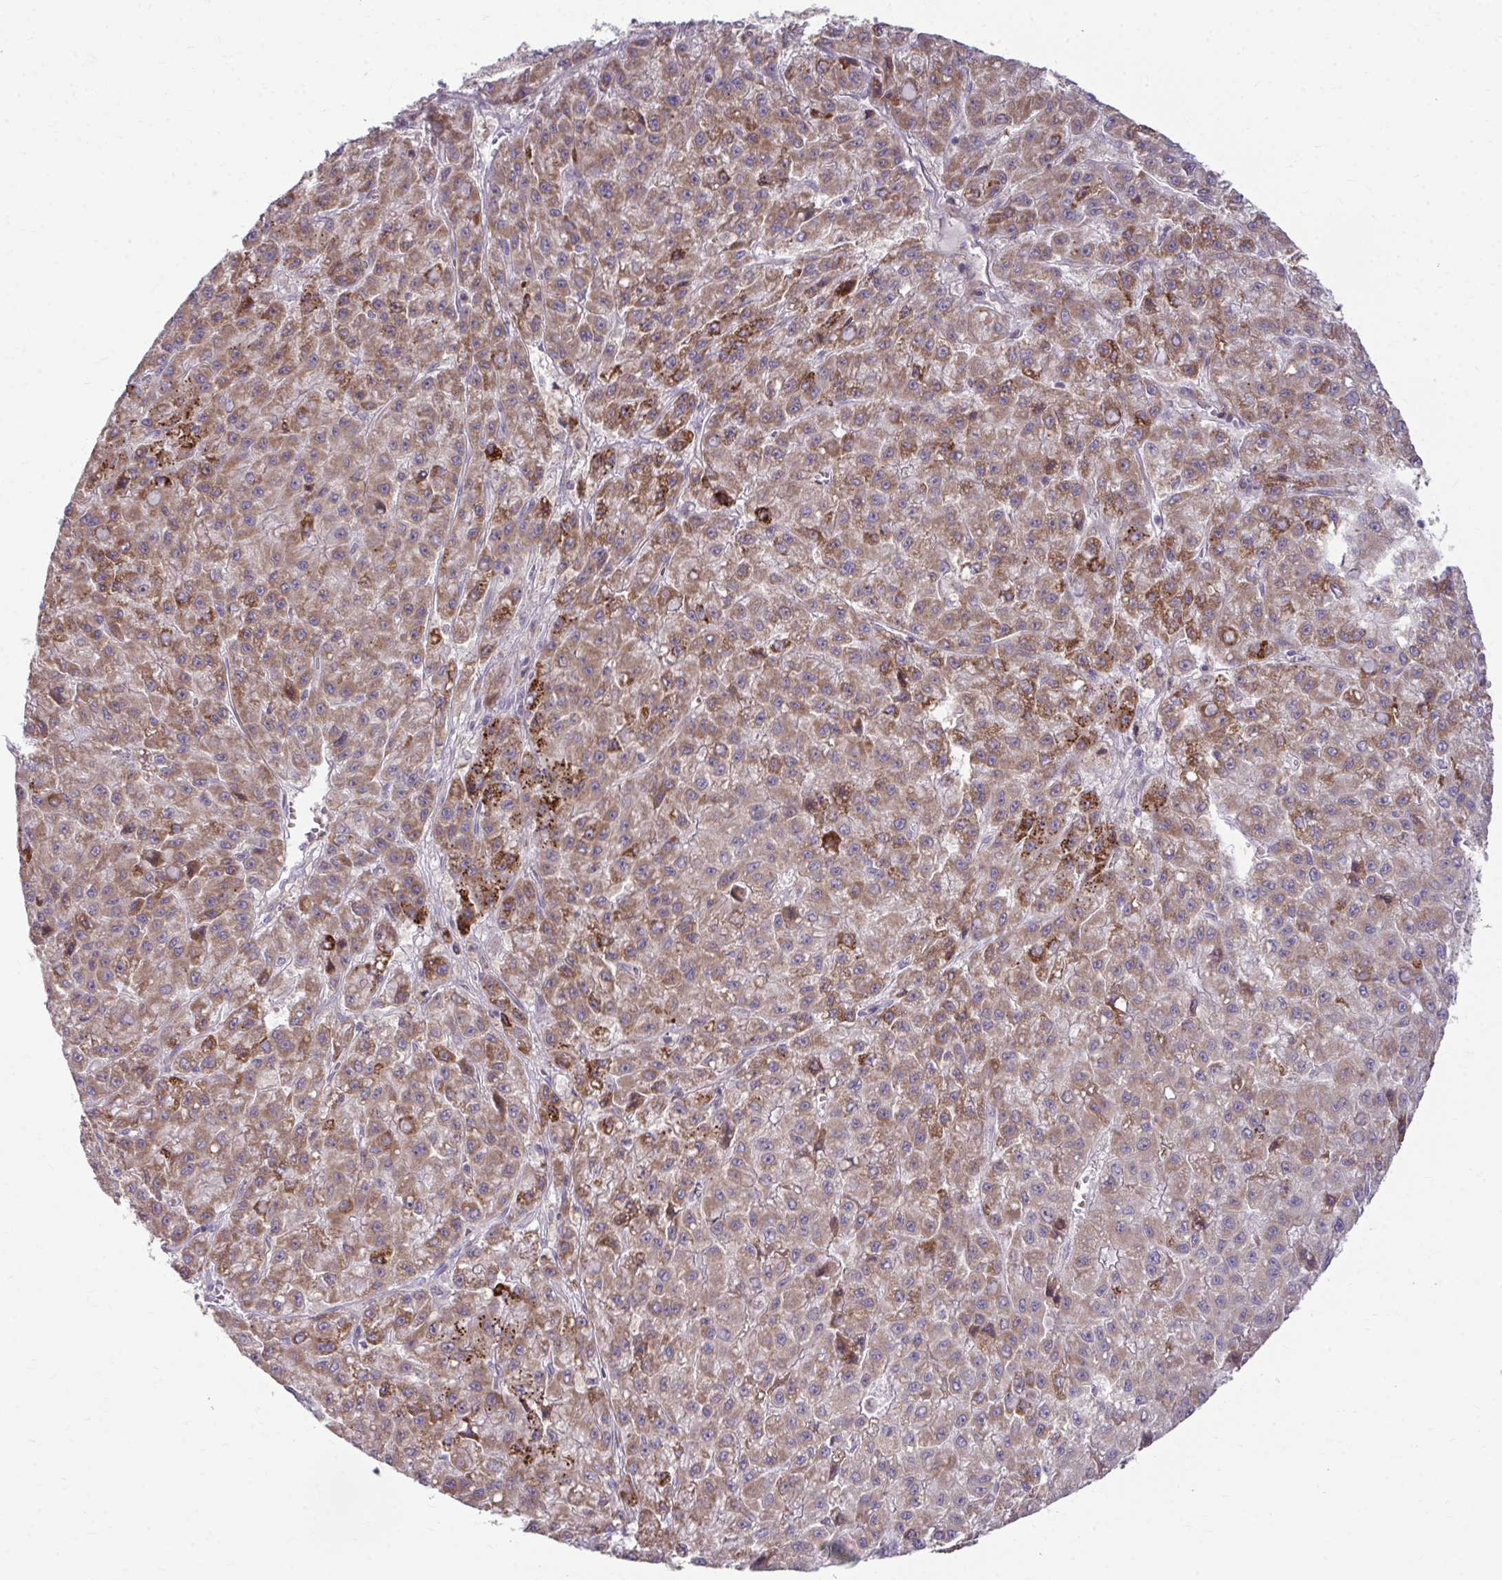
{"staining": {"intensity": "moderate", "quantity": ">75%", "location": "cytoplasmic/membranous"}, "tissue": "liver cancer", "cell_type": "Tumor cells", "image_type": "cancer", "snomed": [{"axis": "morphology", "description": "Carcinoma, Hepatocellular, NOS"}, {"axis": "topography", "description": "Liver"}], "caption": "High-magnification brightfield microscopy of liver hepatocellular carcinoma stained with DAB (3,3'-diaminobenzidine) (brown) and counterstained with hematoxylin (blue). tumor cells exhibit moderate cytoplasmic/membranous expression is seen in about>75% of cells. The staining is performed using DAB brown chromogen to label protein expression. The nuclei are counter-stained blue using hematoxylin.", "gene": "C16orf54", "patient": {"sex": "male", "age": 70}}